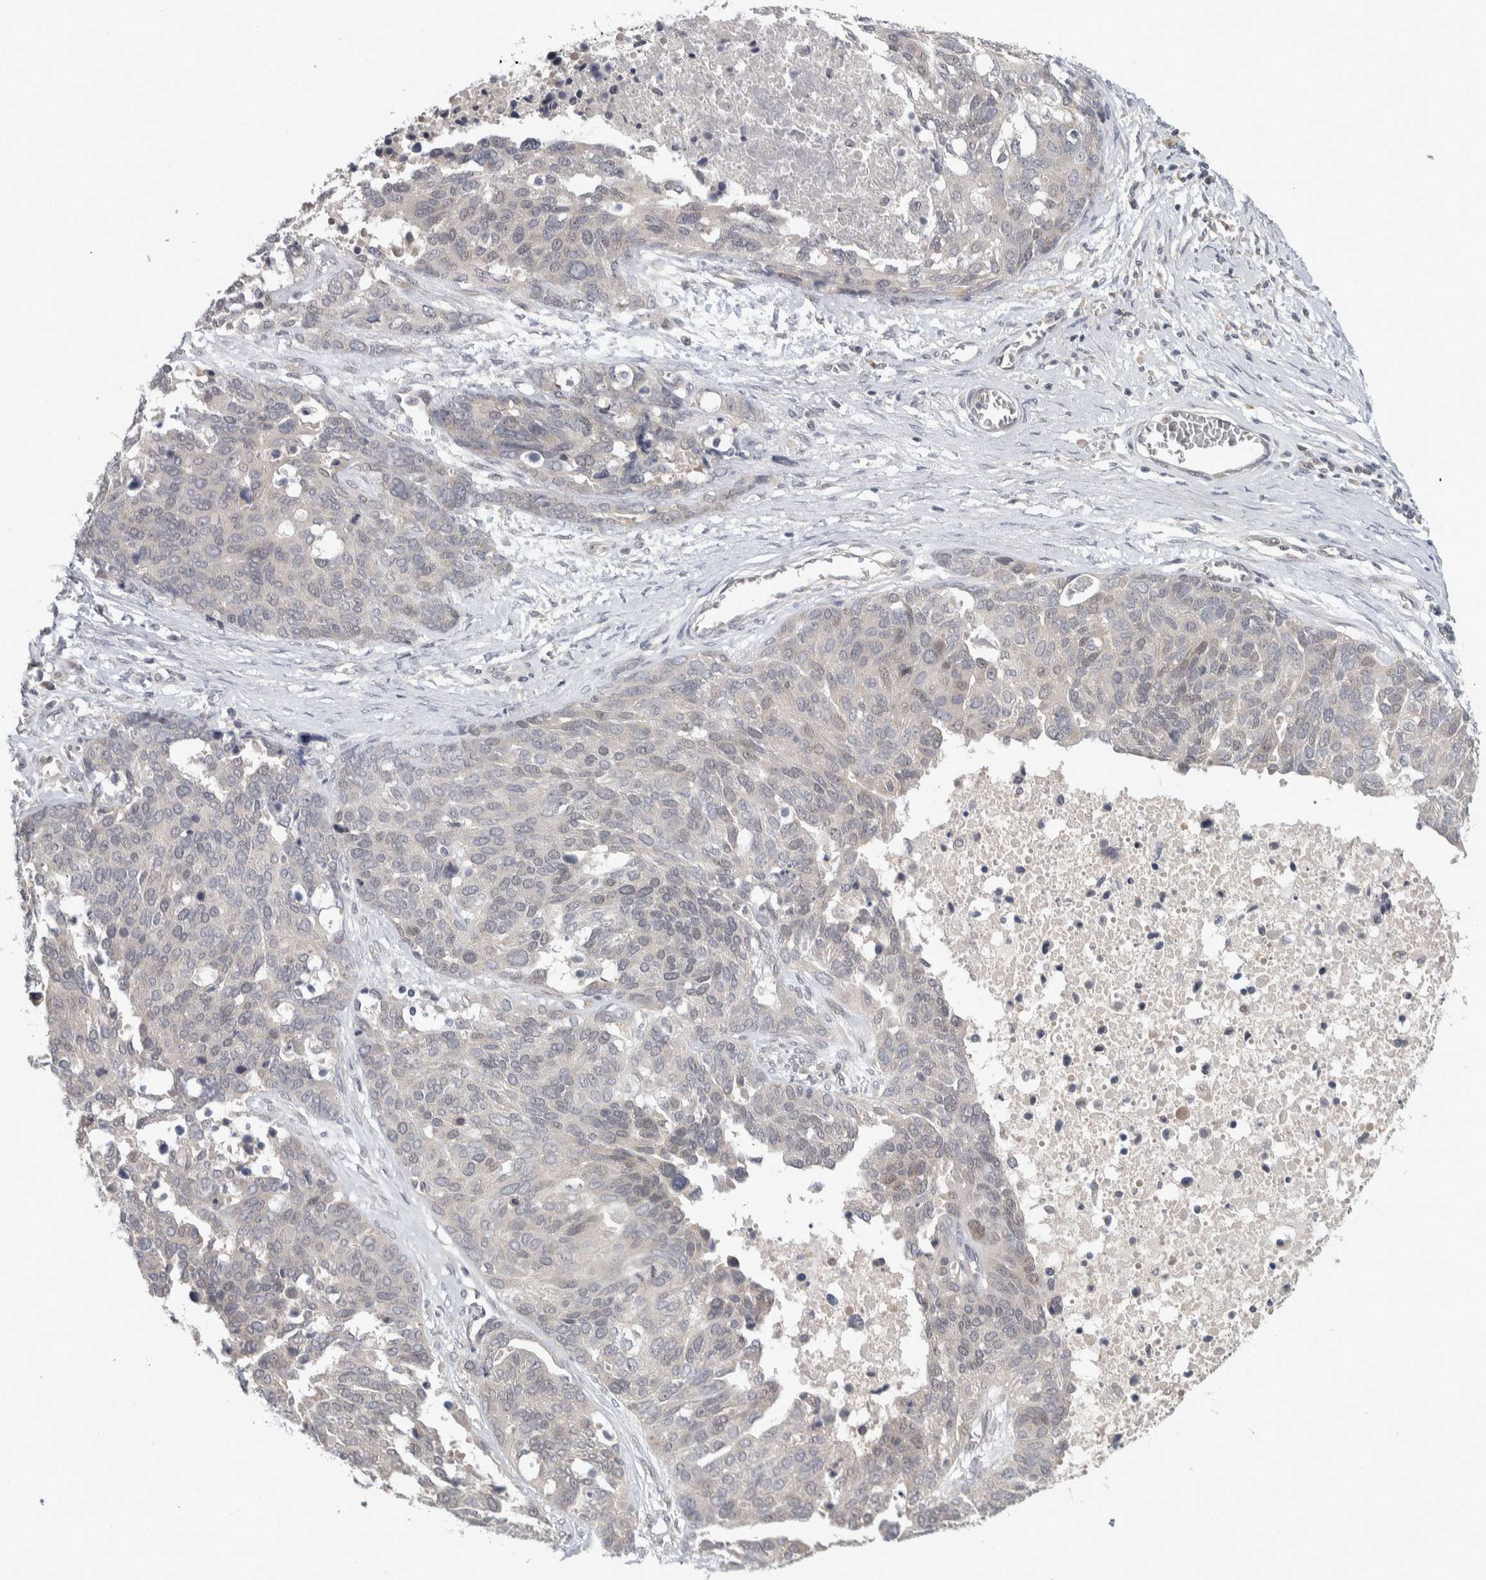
{"staining": {"intensity": "negative", "quantity": "none", "location": "none"}, "tissue": "ovarian cancer", "cell_type": "Tumor cells", "image_type": "cancer", "snomed": [{"axis": "morphology", "description": "Cystadenocarcinoma, serous, NOS"}, {"axis": "topography", "description": "Ovary"}], "caption": "This histopathology image is of ovarian cancer stained with immunohistochemistry to label a protein in brown with the nuclei are counter-stained blue. There is no expression in tumor cells. (DAB (3,3'-diaminobenzidine) IHC visualized using brightfield microscopy, high magnification).", "gene": "AFP", "patient": {"sex": "female", "age": 44}}